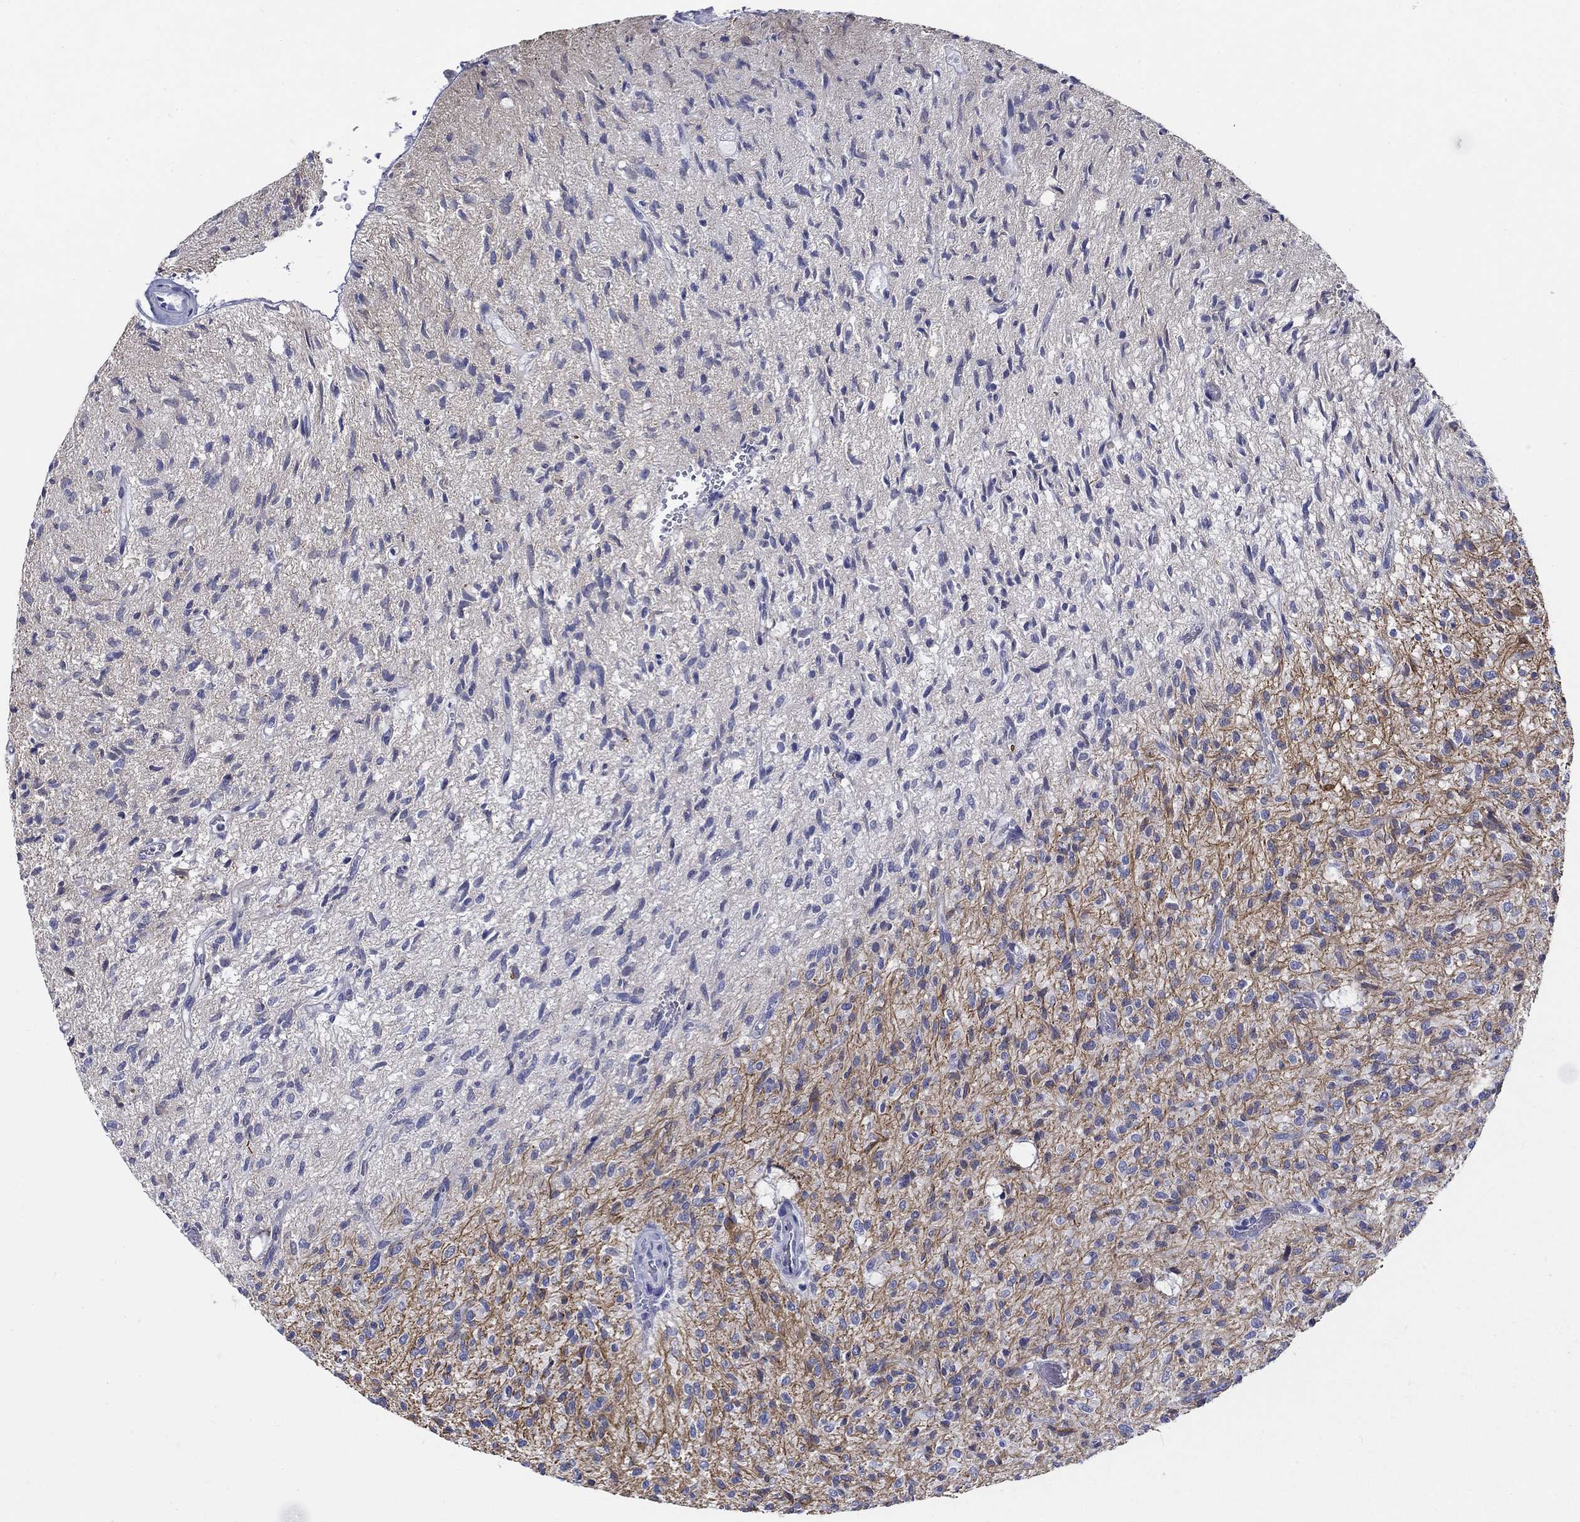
{"staining": {"intensity": "strong", "quantity": "<25%", "location": "cytoplasmic/membranous"}, "tissue": "glioma", "cell_type": "Tumor cells", "image_type": "cancer", "snomed": [{"axis": "morphology", "description": "Glioma, malignant, High grade"}, {"axis": "topography", "description": "Brain"}], "caption": "A micrograph showing strong cytoplasmic/membranous positivity in about <25% of tumor cells in glioma, as visualized by brown immunohistochemical staining.", "gene": "CRYGS", "patient": {"sex": "male", "age": 64}}